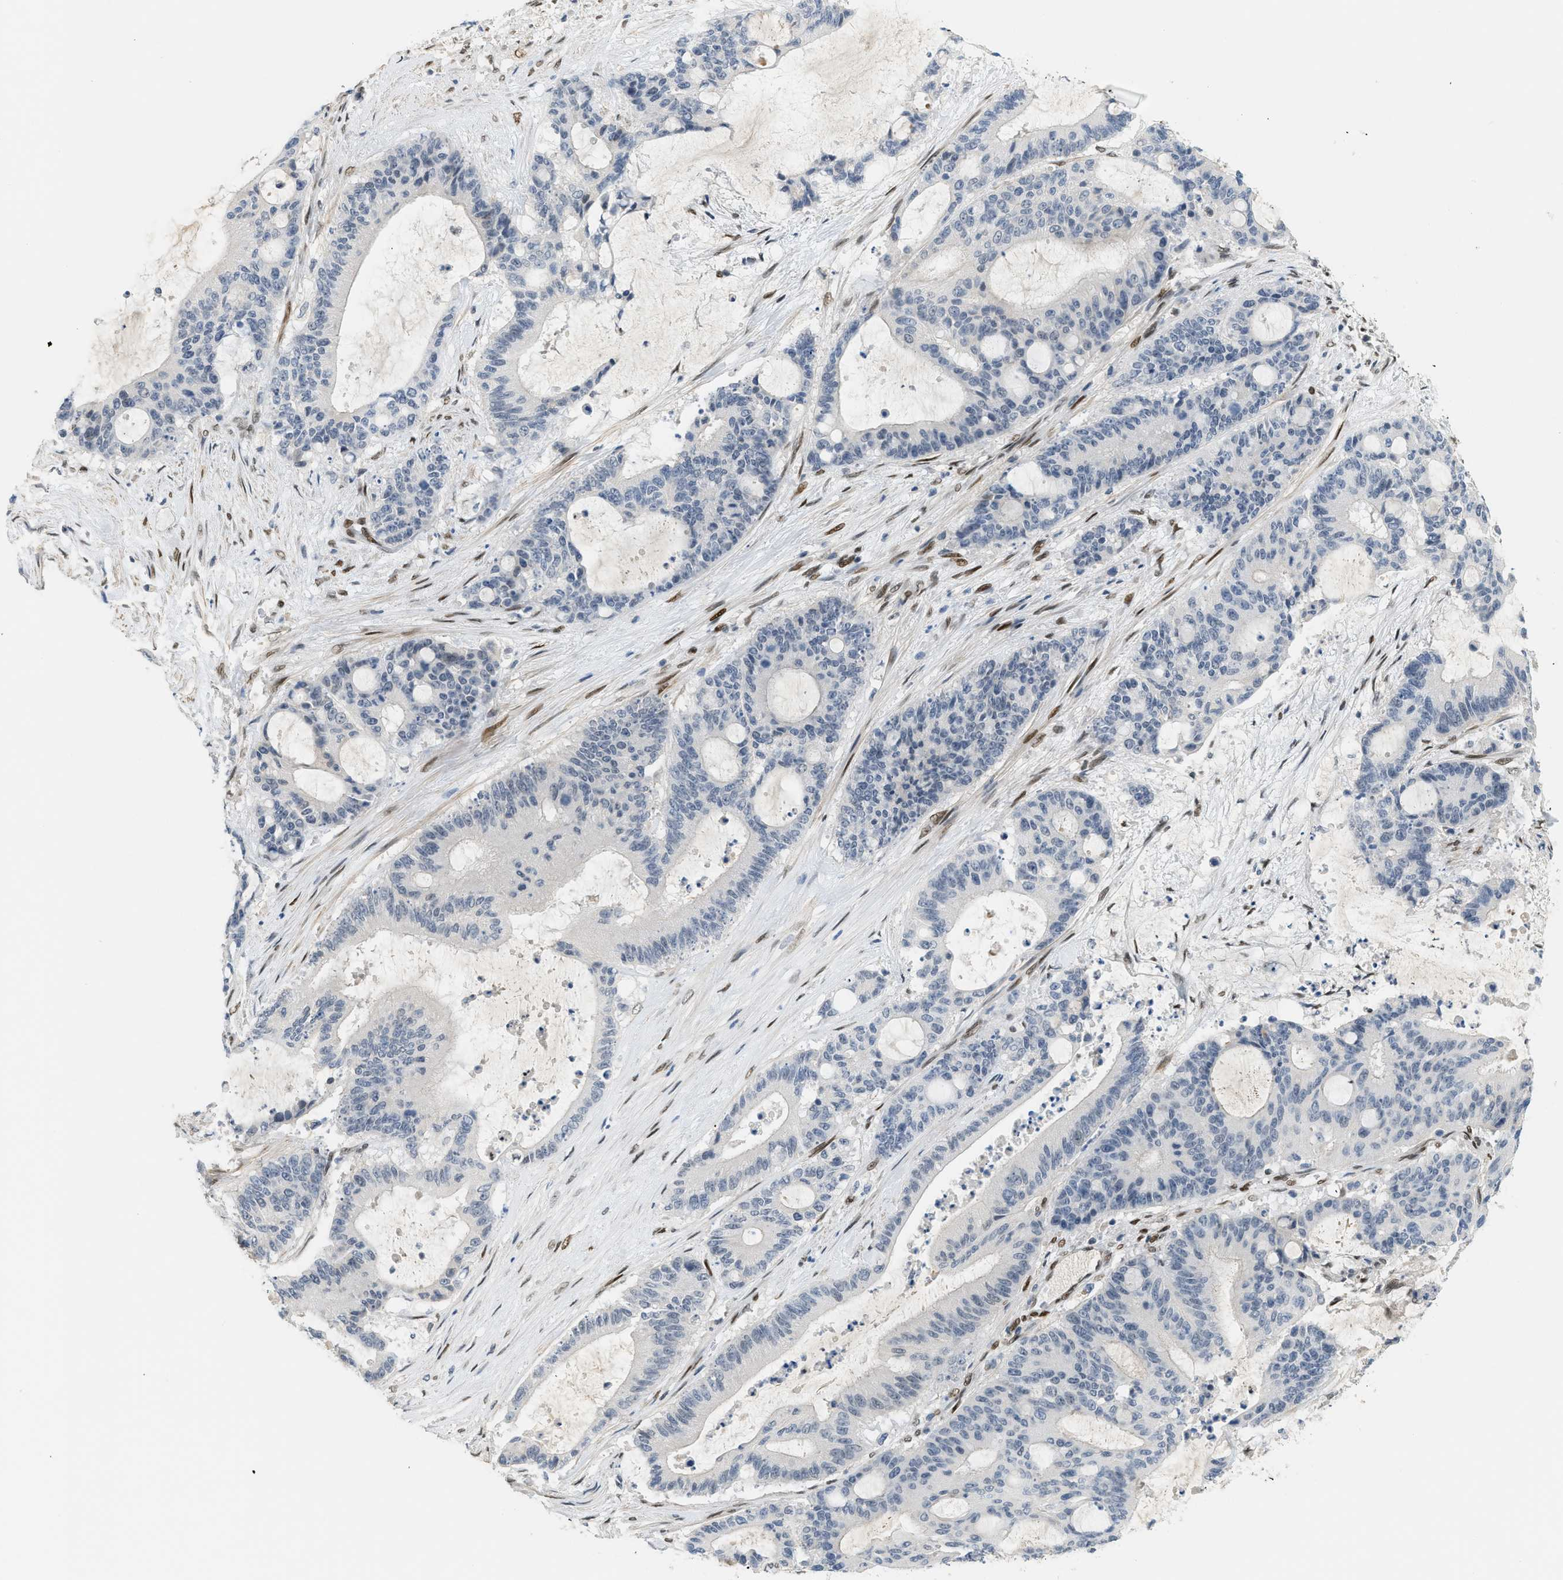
{"staining": {"intensity": "negative", "quantity": "none", "location": "none"}, "tissue": "liver cancer", "cell_type": "Tumor cells", "image_type": "cancer", "snomed": [{"axis": "morphology", "description": "Cholangiocarcinoma"}, {"axis": "topography", "description": "Liver"}], "caption": "Immunohistochemistry histopathology image of human liver cancer (cholangiocarcinoma) stained for a protein (brown), which shows no expression in tumor cells.", "gene": "ZBTB20", "patient": {"sex": "female", "age": 73}}